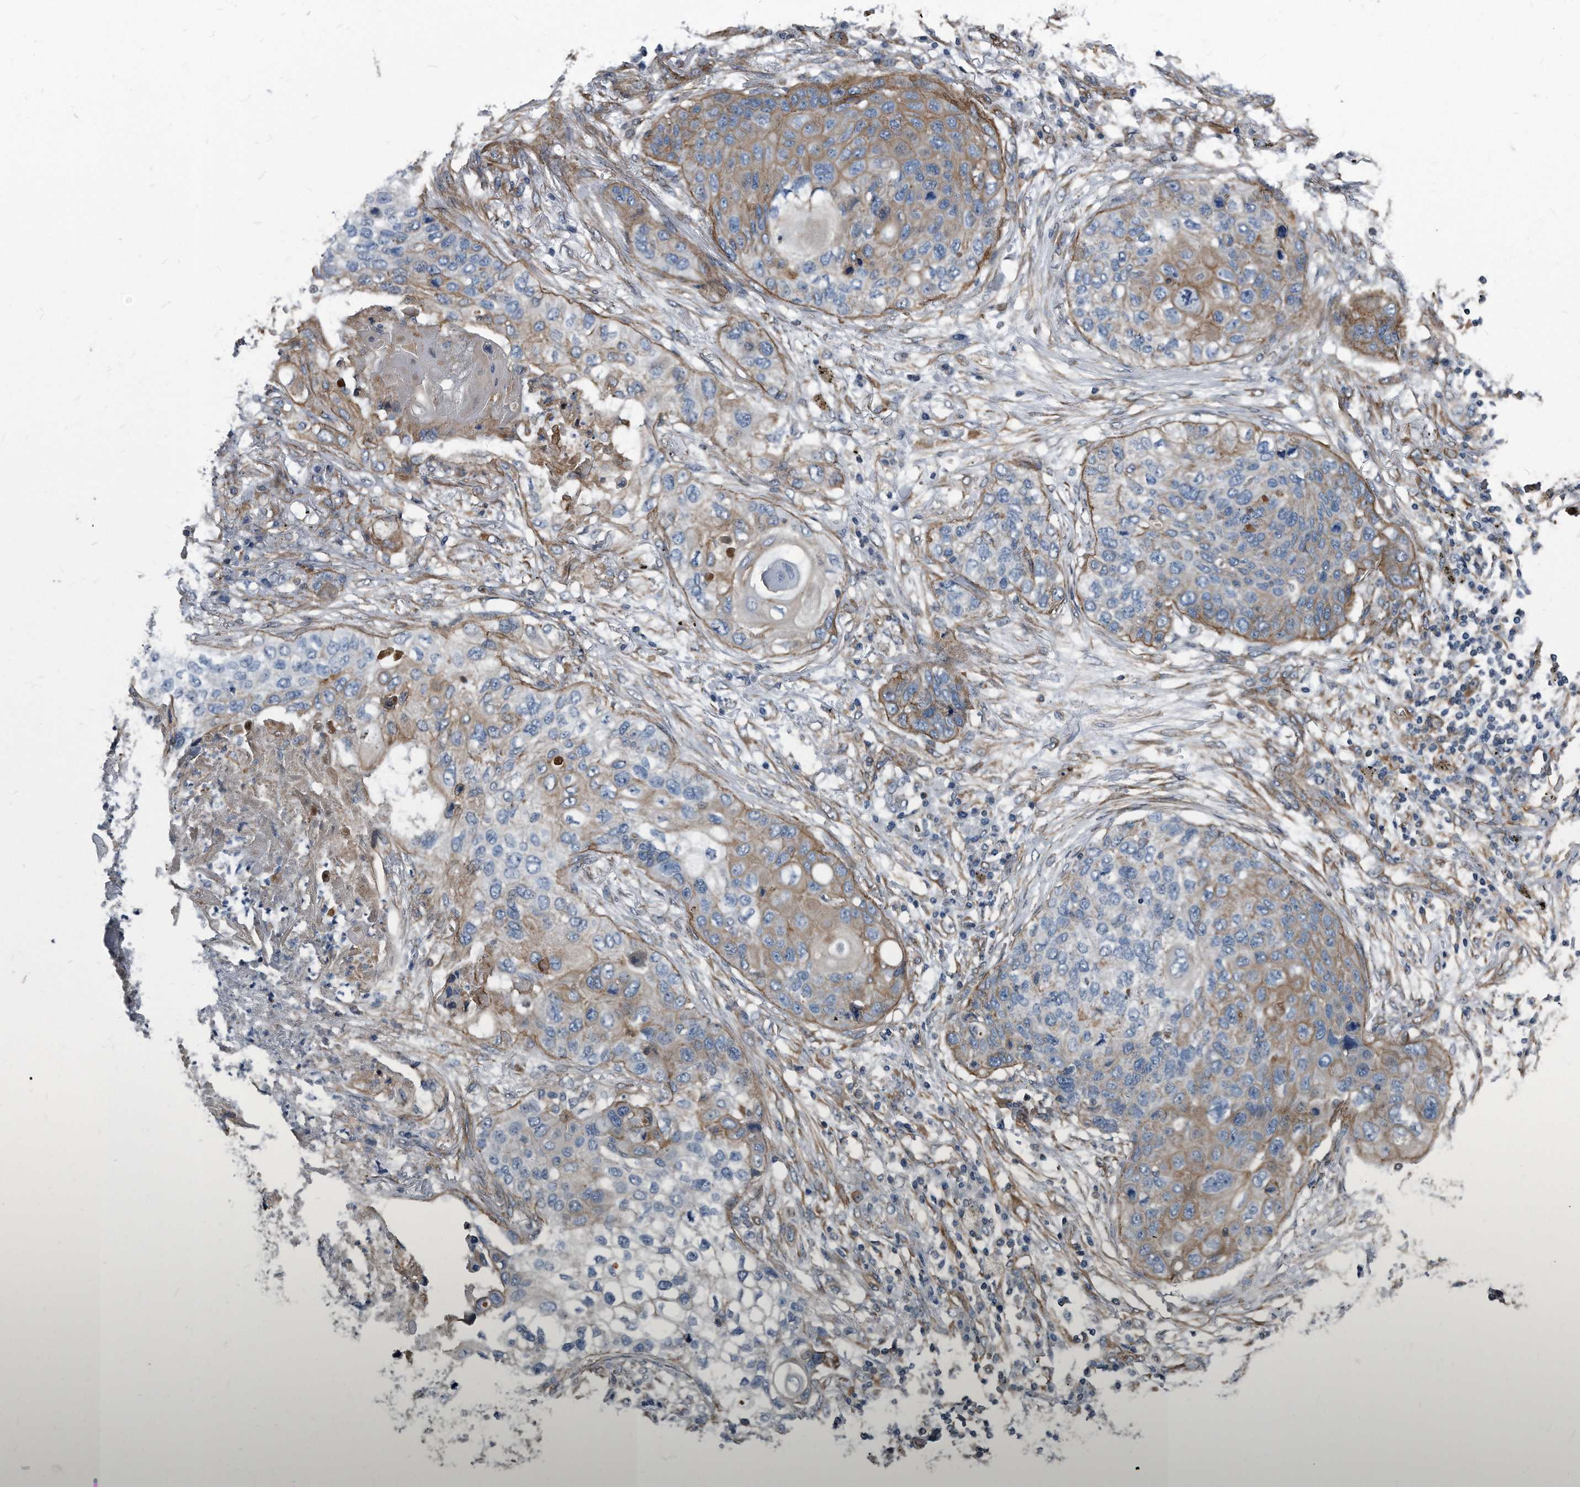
{"staining": {"intensity": "weak", "quantity": "25%-75%", "location": "cytoplasmic/membranous"}, "tissue": "lung cancer", "cell_type": "Tumor cells", "image_type": "cancer", "snomed": [{"axis": "morphology", "description": "Squamous cell carcinoma, NOS"}, {"axis": "topography", "description": "Lung"}], "caption": "Human lung squamous cell carcinoma stained with a protein marker displays weak staining in tumor cells.", "gene": "PLEC", "patient": {"sex": "female", "age": 63}}